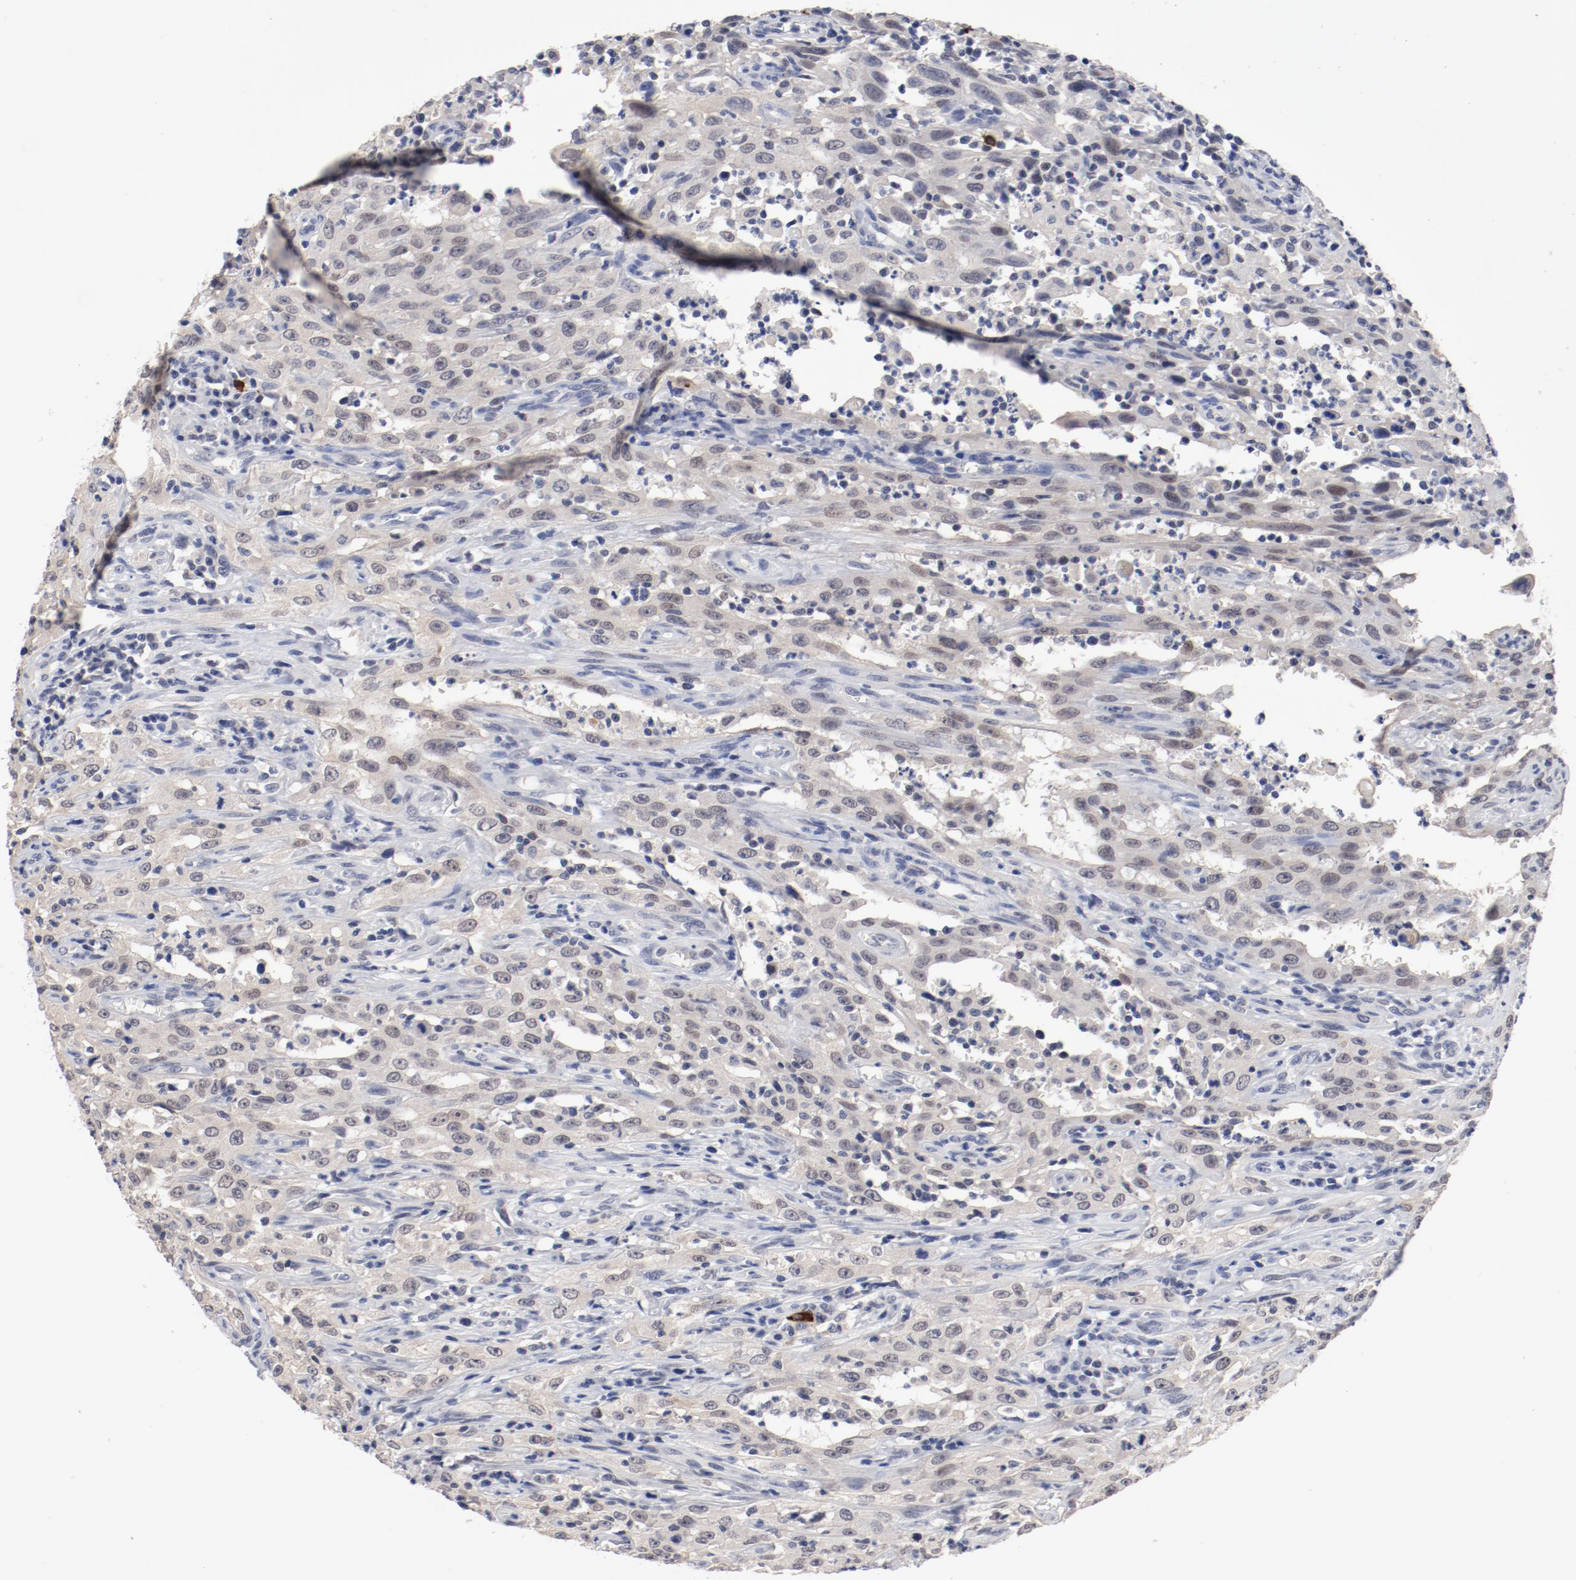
{"staining": {"intensity": "weak", "quantity": "<25%", "location": "nuclear"}, "tissue": "head and neck cancer", "cell_type": "Tumor cells", "image_type": "cancer", "snomed": [{"axis": "morphology", "description": "Squamous cell carcinoma, NOS"}, {"axis": "topography", "description": "Oral tissue"}, {"axis": "topography", "description": "Head-Neck"}], "caption": "A photomicrograph of human squamous cell carcinoma (head and neck) is negative for staining in tumor cells. (Stains: DAB immunohistochemistry with hematoxylin counter stain, Microscopy: brightfield microscopy at high magnification).", "gene": "ANKLE2", "patient": {"sex": "female", "age": 76}}